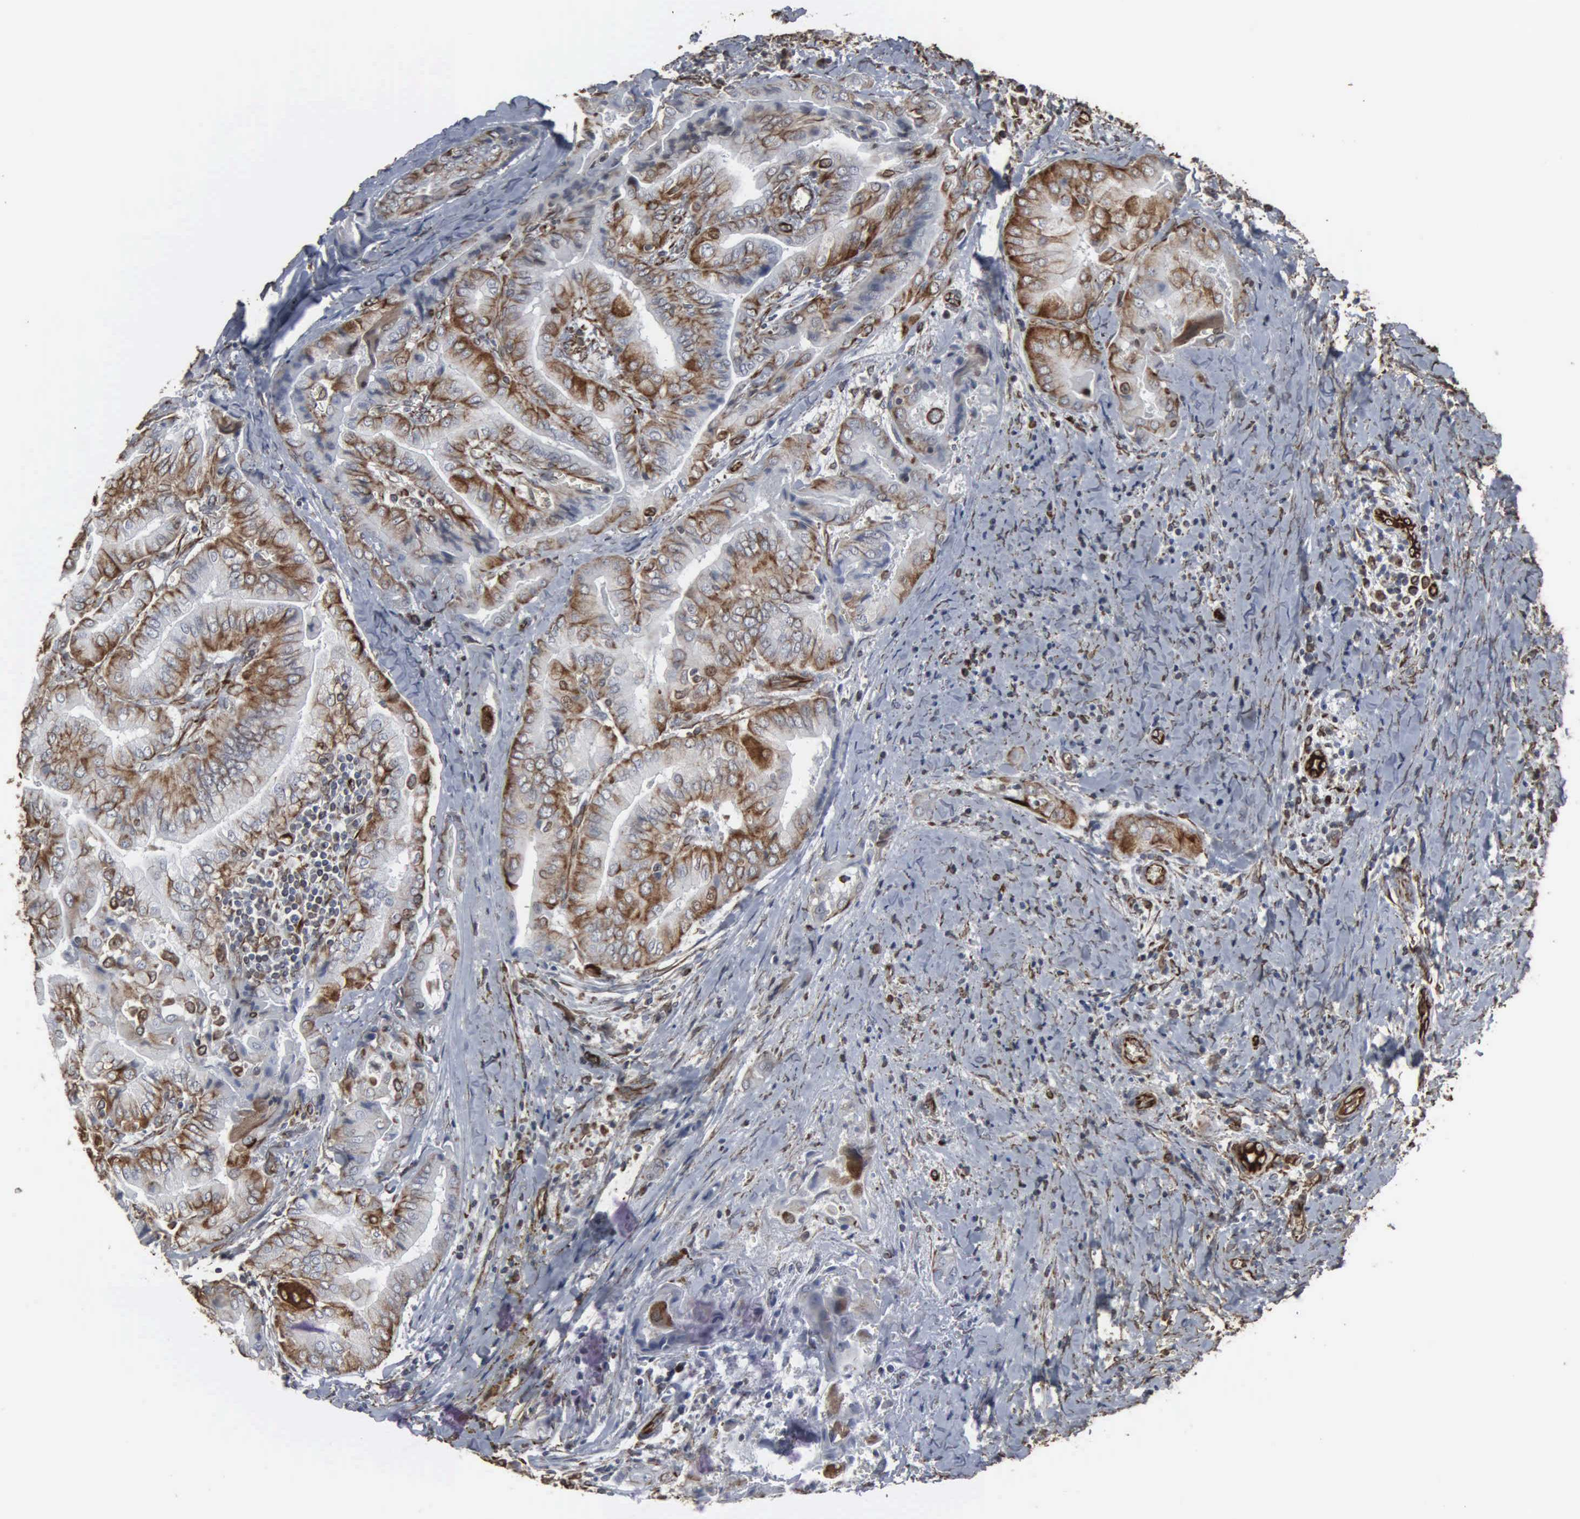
{"staining": {"intensity": "moderate", "quantity": "25%-75%", "location": "cytoplasmic/membranous,nuclear"}, "tissue": "thyroid cancer", "cell_type": "Tumor cells", "image_type": "cancer", "snomed": [{"axis": "morphology", "description": "Papillary adenocarcinoma, NOS"}, {"axis": "topography", "description": "Thyroid gland"}], "caption": "Immunohistochemical staining of papillary adenocarcinoma (thyroid) displays medium levels of moderate cytoplasmic/membranous and nuclear protein staining in approximately 25%-75% of tumor cells.", "gene": "CCNE1", "patient": {"sex": "female", "age": 71}}